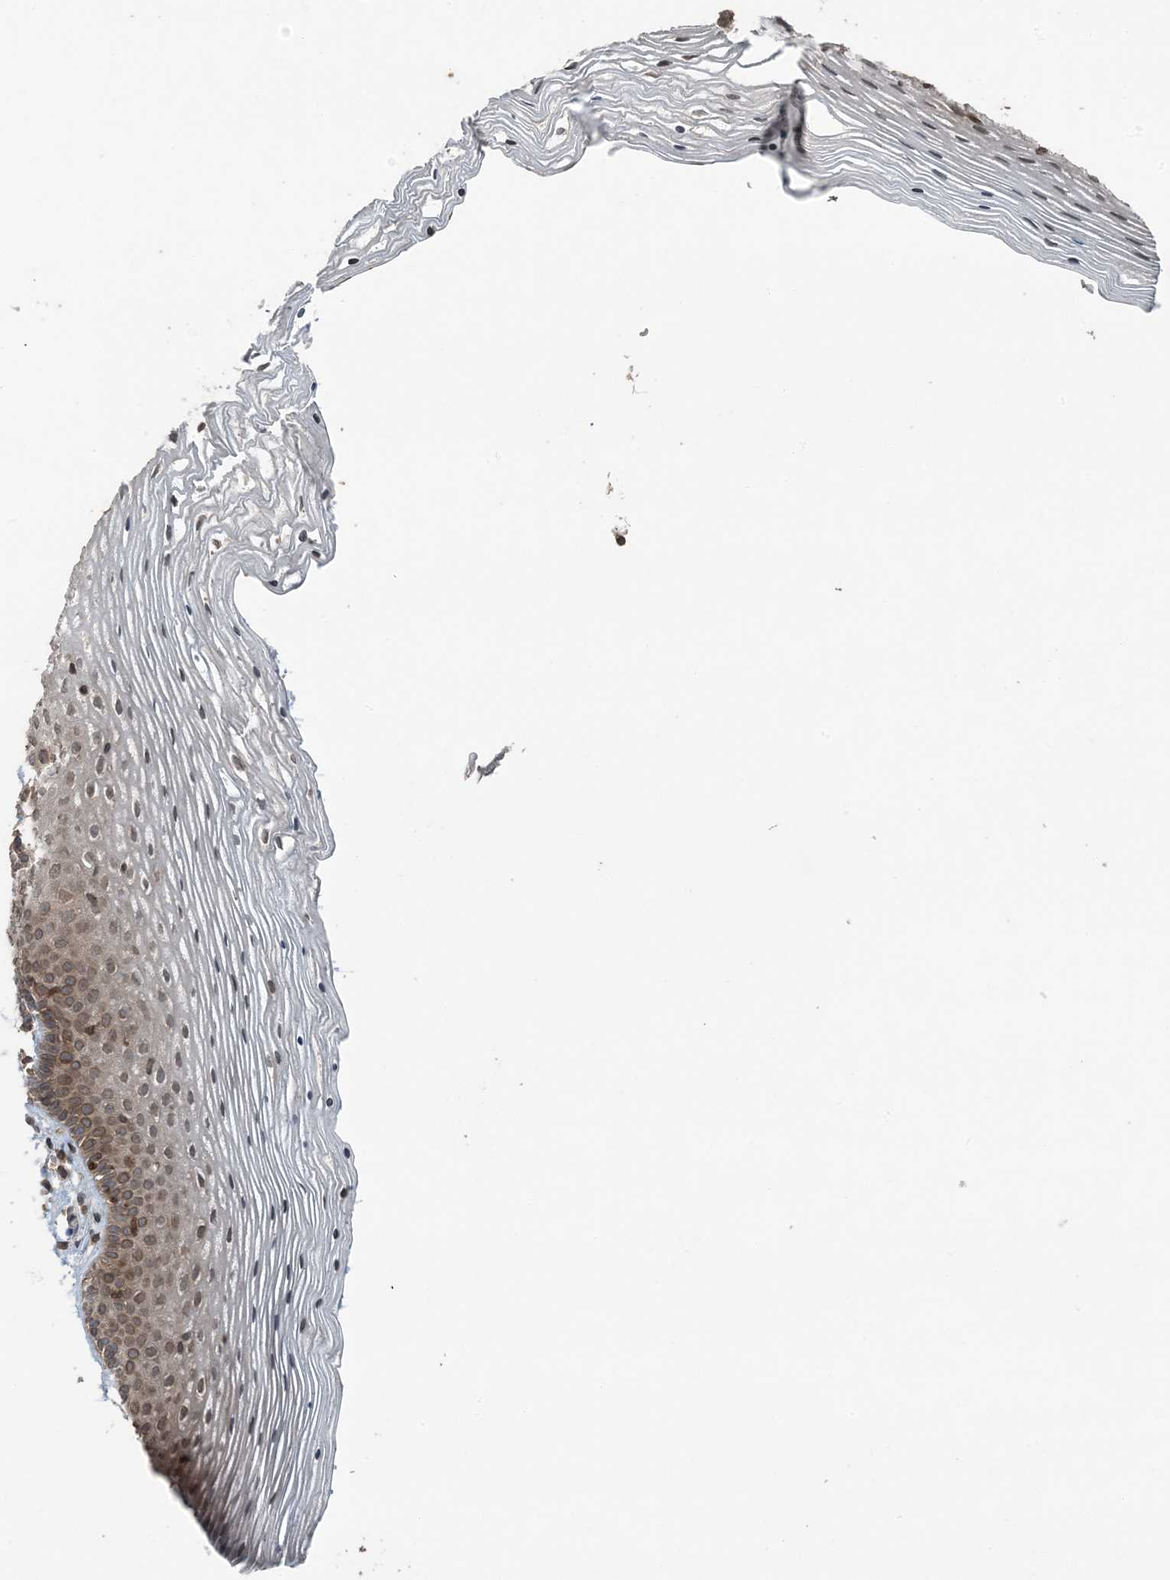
{"staining": {"intensity": "strong", "quantity": "25%-75%", "location": "cytoplasmic/membranous,nuclear"}, "tissue": "vagina", "cell_type": "Squamous epithelial cells", "image_type": "normal", "snomed": [{"axis": "morphology", "description": "Normal tissue, NOS"}, {"axis": "topography", "description": "Vagina"}], "caption": "Human vagina stained with a brown dye shows strong cytoplasmic/membranous,nuclear positive expression in approximately 25%-75% of squamous epithelial cells.", "gene": "ZFAND2B", "patient": {"sex": "female", "age": 32}}